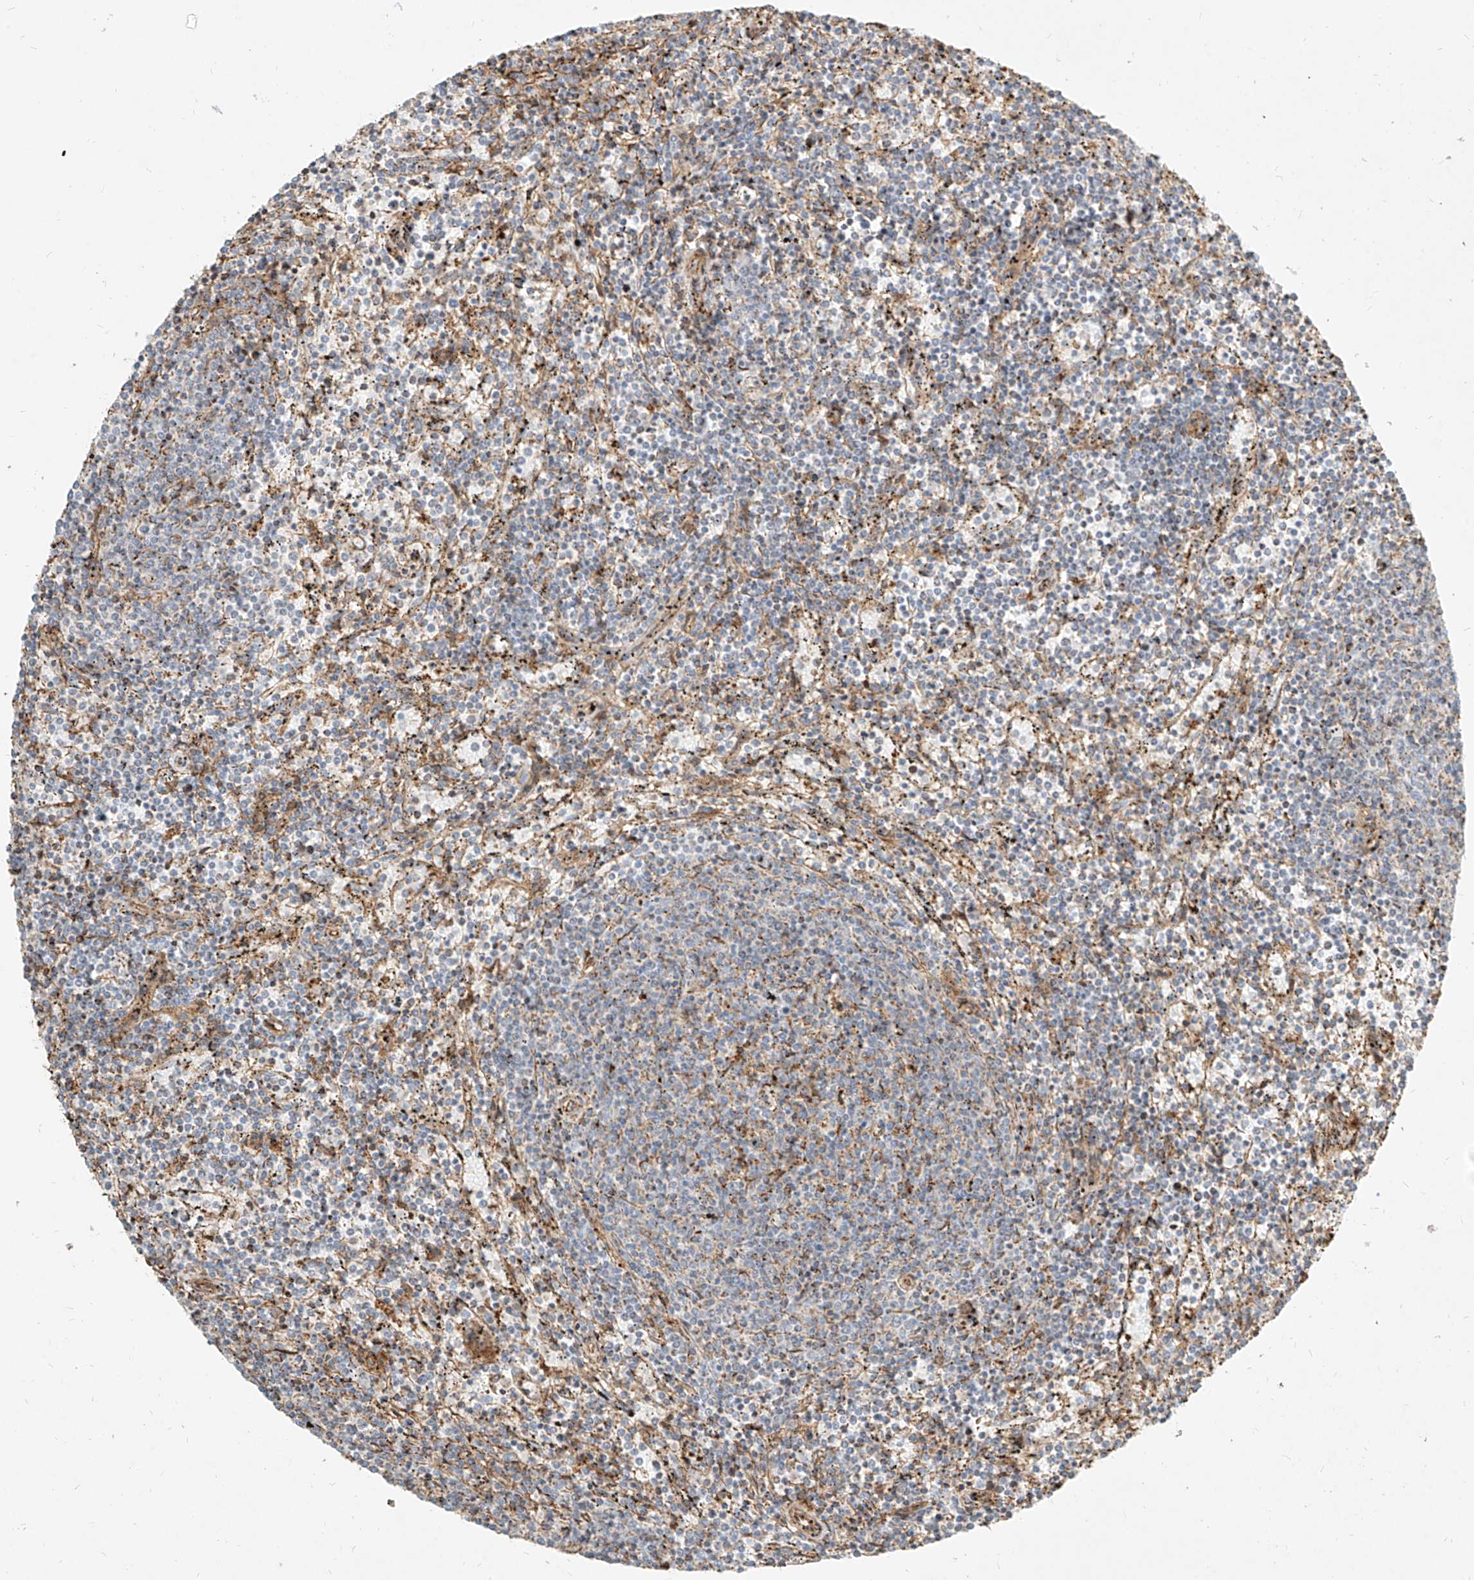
{"staining": {"intensity": "negative", "quantity": "none", "location": "none"}, "tissue": "lymphoma", "cell_type": "Tumor cells", "image_type": "cancer", "snomed": [{"axis": "morphology", "description": "Malignant lymphoma, non-Hodgkin's type, Low grade"}, {"axis": "topography", "description": "Spleen"}], "caption": "Immunohistochemistry of low-grade malignant lymphoma, non-Hodgkin's type reveals no expression in tumor cells. Nuclei are stained in blue.", "gene": "MTX2", "patient": {"sex": "female", "age": 50}}